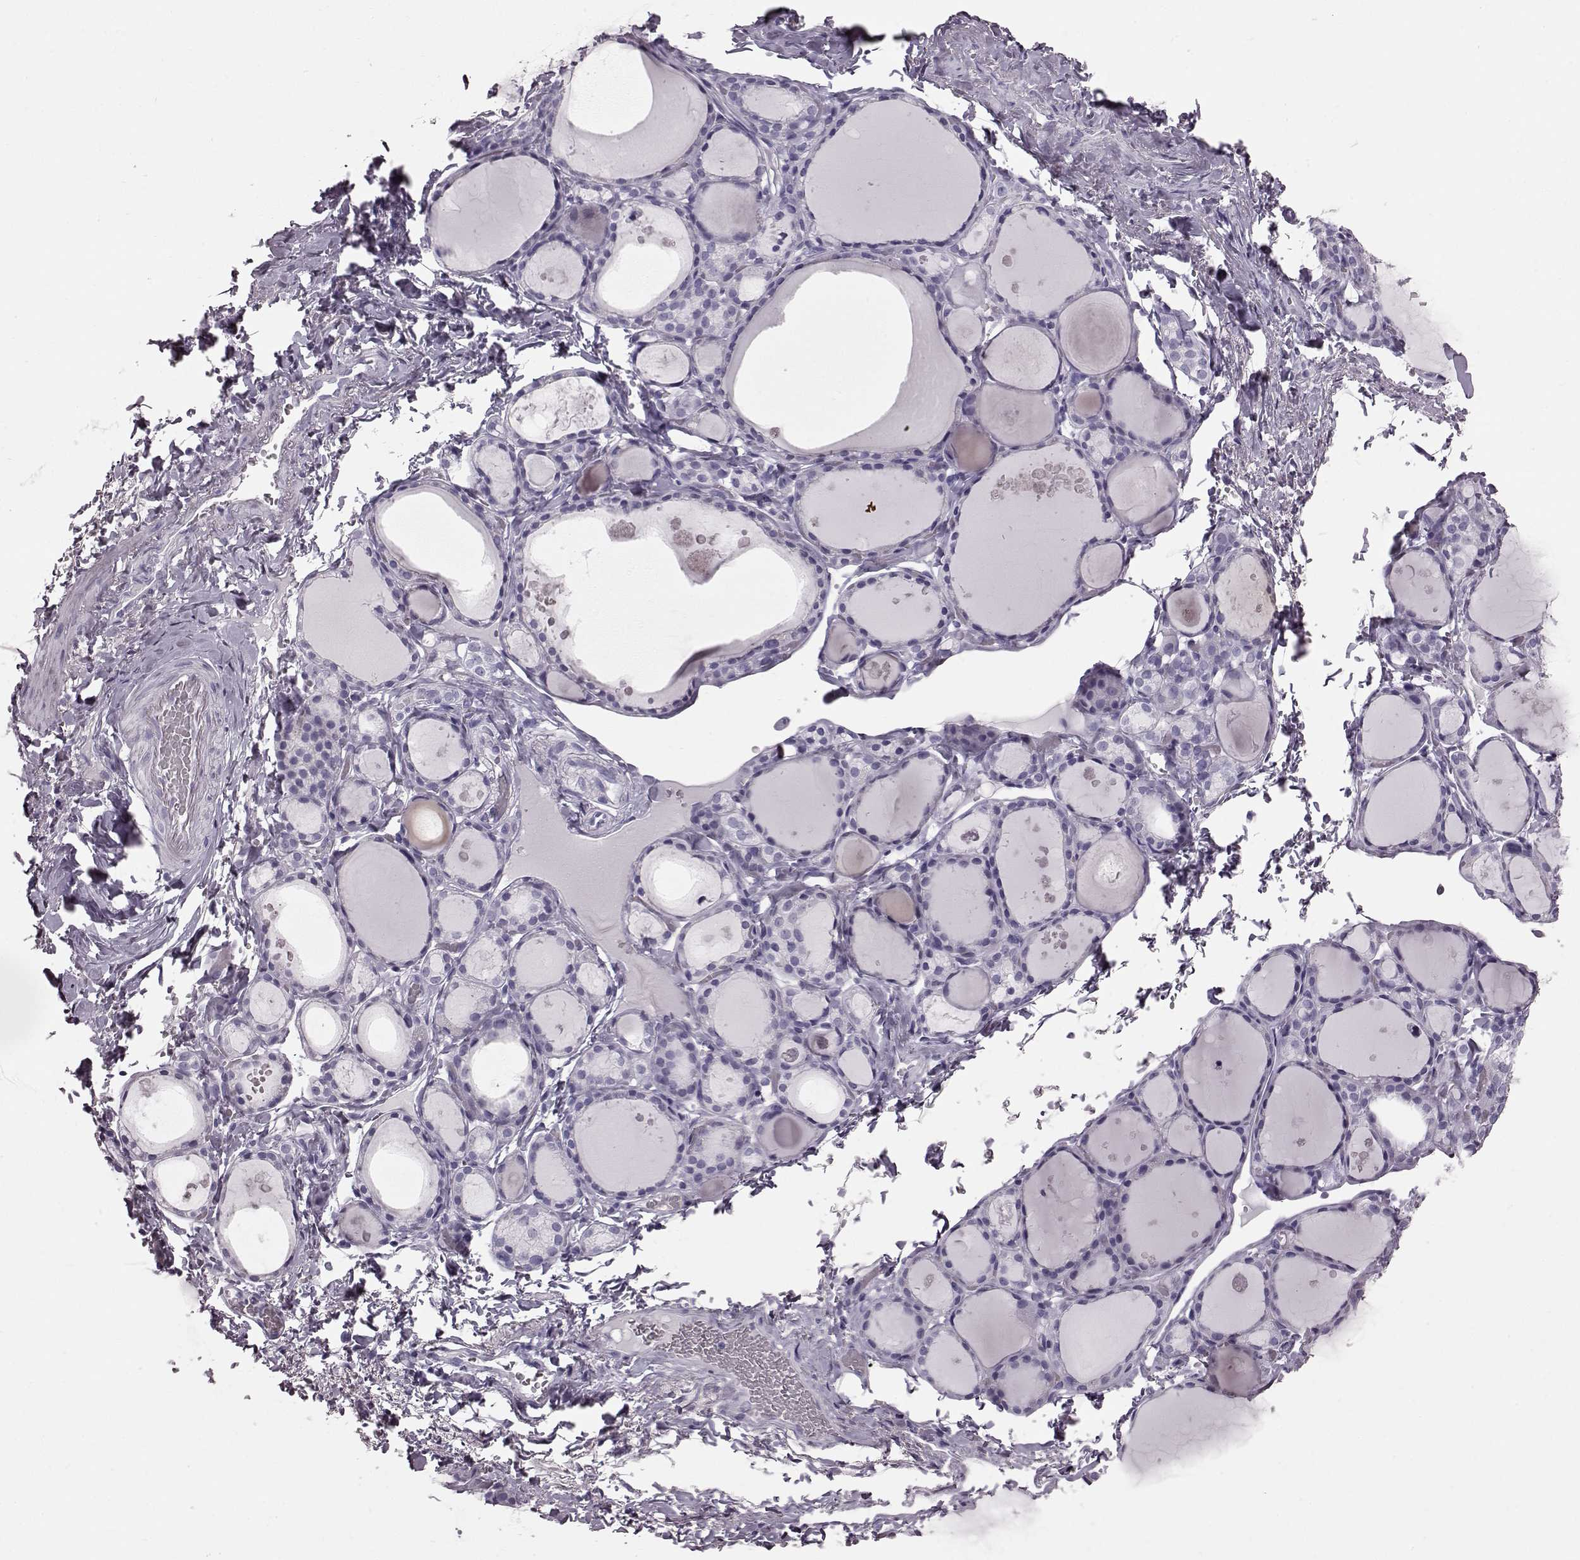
{"staining": {"intensity": "negative", "quantity": "none", "location": "none"}, "tissue": "thyroid gland", "cell_type": "Glandular cells", "image_type": "normal", "snomed": [{"axis": "morphology", "description": "Normal tissue, NOS"}, {"axis": "topography", "description": "Thyroid gland"}], "caption": "The immunohistochemistry (IHC) image has no significant positivity in glandular cells of thyroid gland. The staining was performed using DAB (3,3'-diaminobenzidine) to visualize the protein expression in brown, while the nuclei were stained in blue with hematoxylin (Magnification: 20x).", "gene": "TCHHL1", "patient": {"sex": "male", "age": 68}}